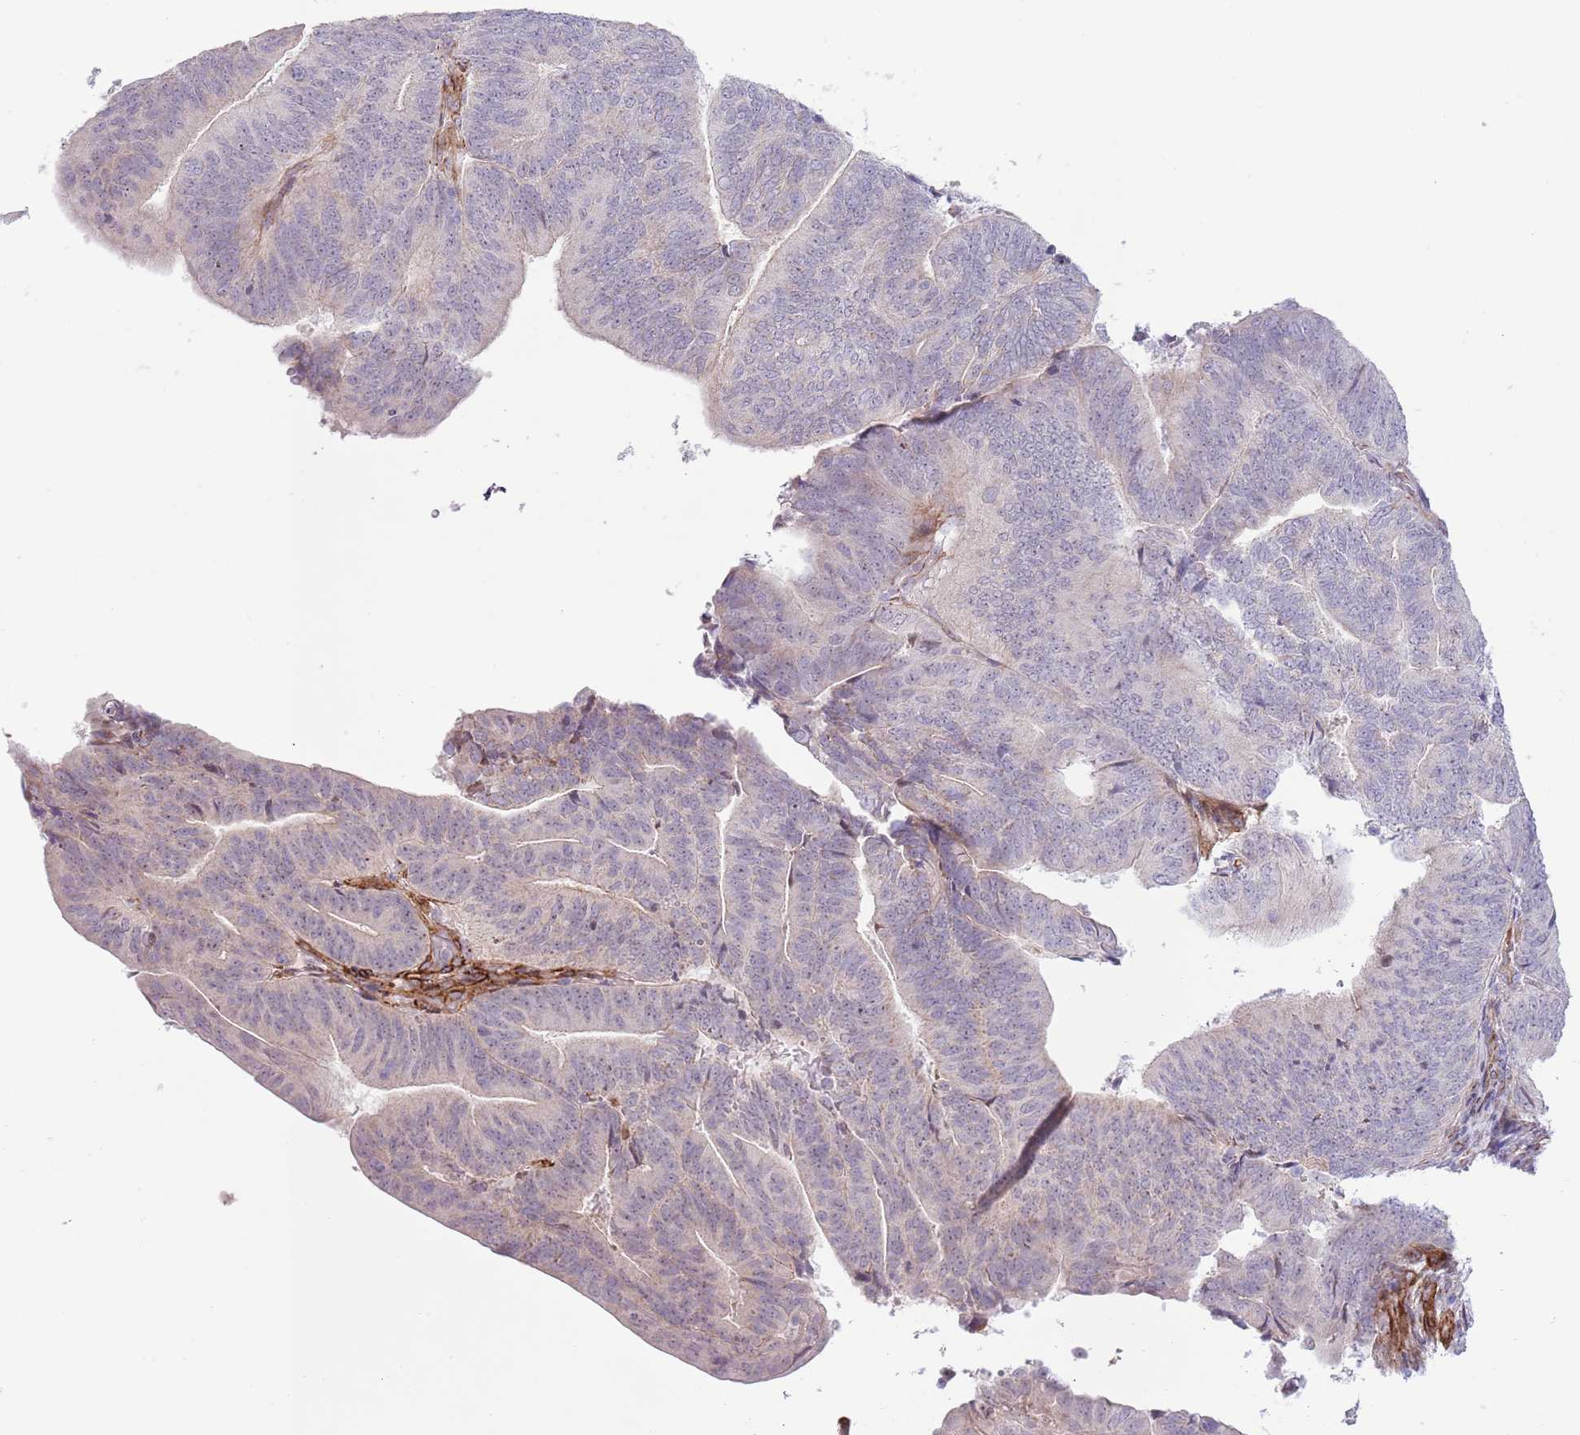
{"staining": {"intensity": "negative", "quantity": "none", "location": "none"}, "tissue": "endometrial cancer", "cell_type": "Tumor cells", "image_type": "cancer", "snomed": [{"axis": "morphology", "description": "Adenocarcinoma, NOS"}, {"axis": "topography", "description": "Endometrium"}], "caption": "A histopathology image of human adenocarcinoma (endometrial) is negative for staining in tumor cells.", "gene": "NEK3", "patient": {"sex": "female", "age": 70}}